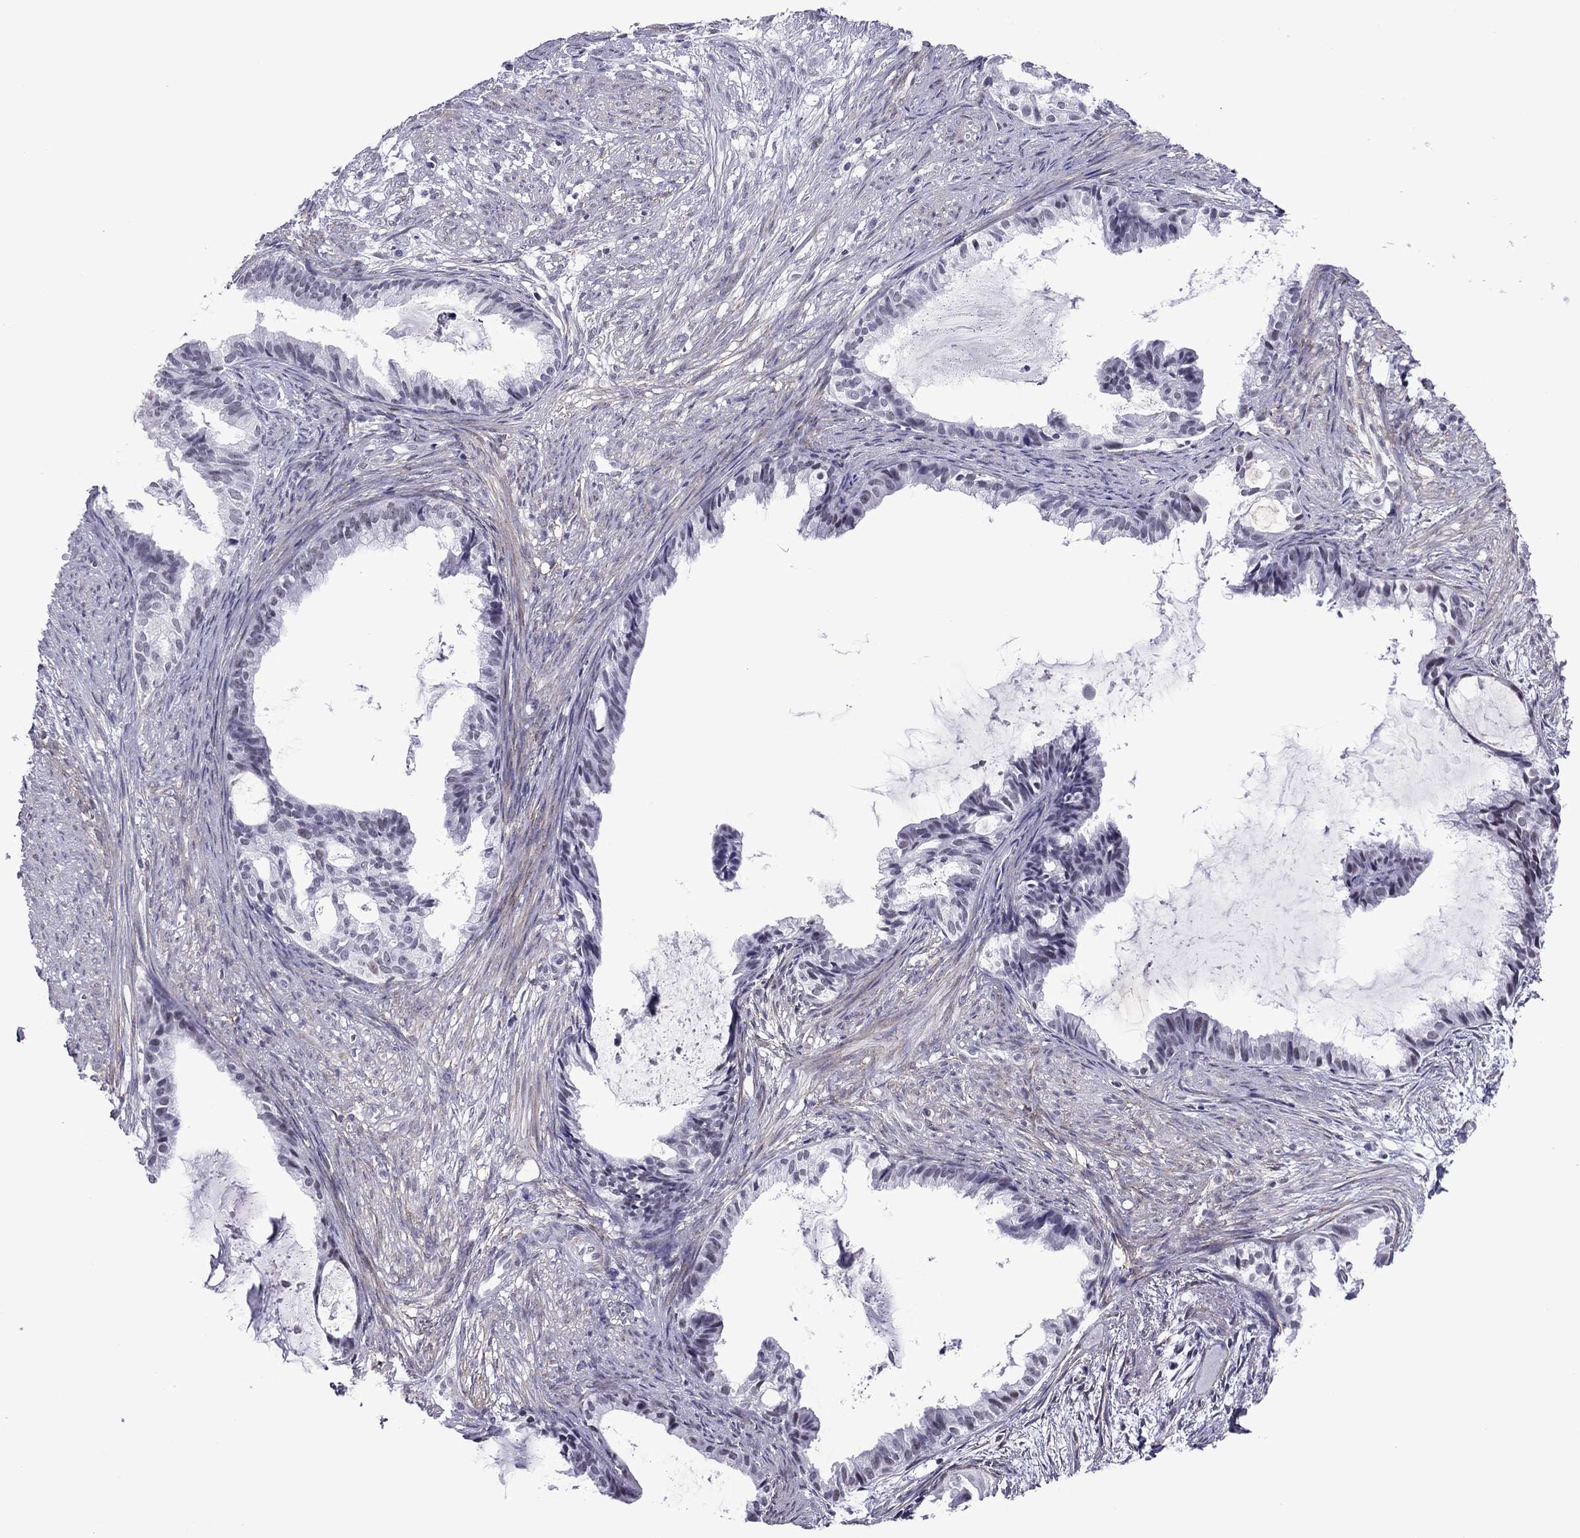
{"staining": {"intensity": "negative", "quantity": "none", "location": "none"}, "tissue": "endometrial cancer", "cell_type": "Tumor cells", "image_type": "cancer", "snomed": [{"axis": "morphology", "description": "Adenocarcinoma, NOS"}, {"axis": "topography", "description": "Endometrium"}], "caption": "Immunohistochemical staining of endometrial cancer (adenocarcinoma) exhibits no significant staining in tumor cells.", "gene": "ZNF646", "patient": {"sex": "female", "age": 86}}